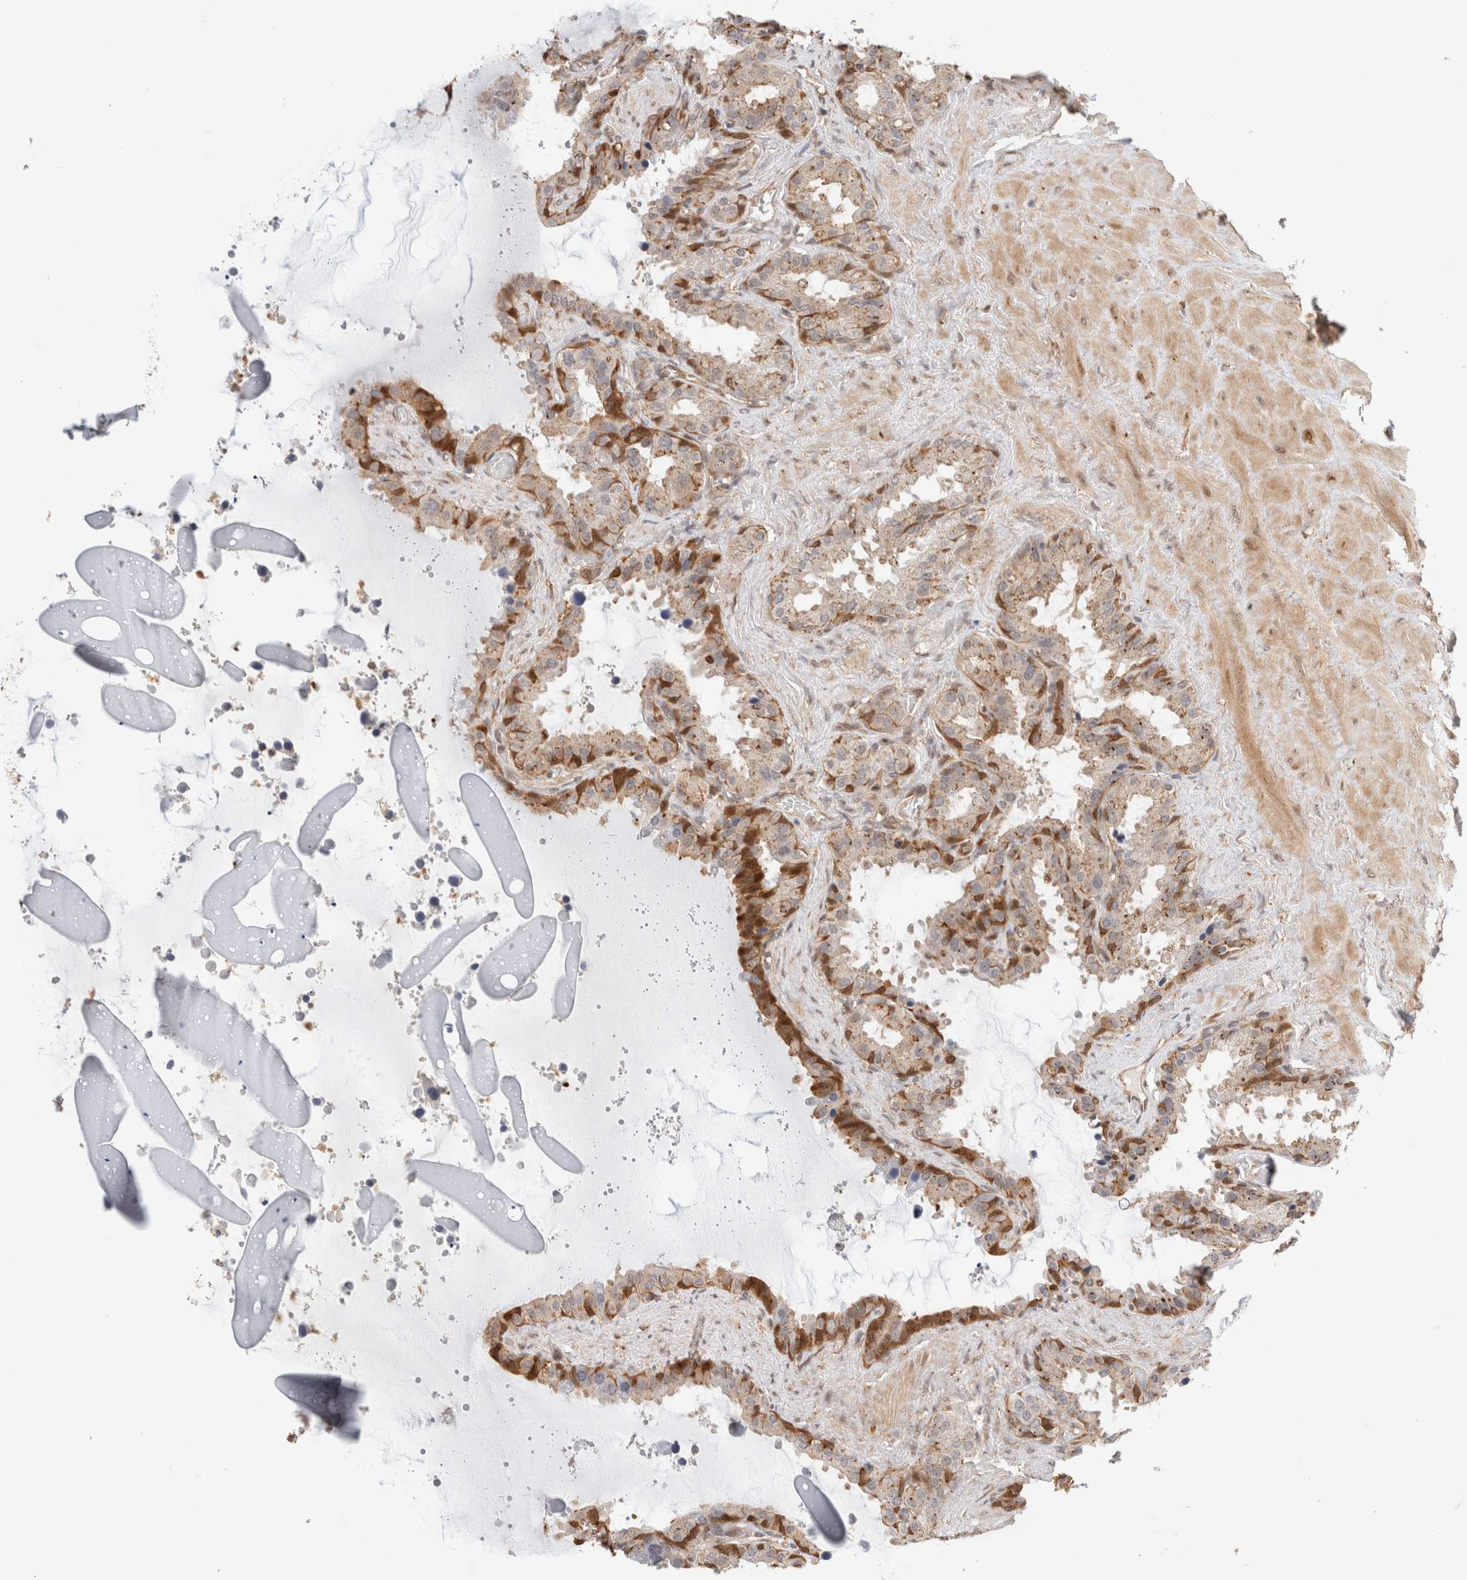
{"staining": {"intensity": "moderate", "quantity": "25%-75%", "location": "cytoplasmic/membranous"}, "tissue": "seminal vesicle", "cell_type": "Glandular cells", "image_type": "normal", "snomed": [{"axis": "morphology", "description": "Normal tissue, NOS"}, {"axis": "topography", "description": "Seminal veicle"}], "caption": "Moderate cytoplasmic/membranous protein staining is appreciated in approximately 25%-75% of glandular cells in seminal vesicle.", "gene": "OTUD6B", "patient": {"sex": "male", "age": 46}}